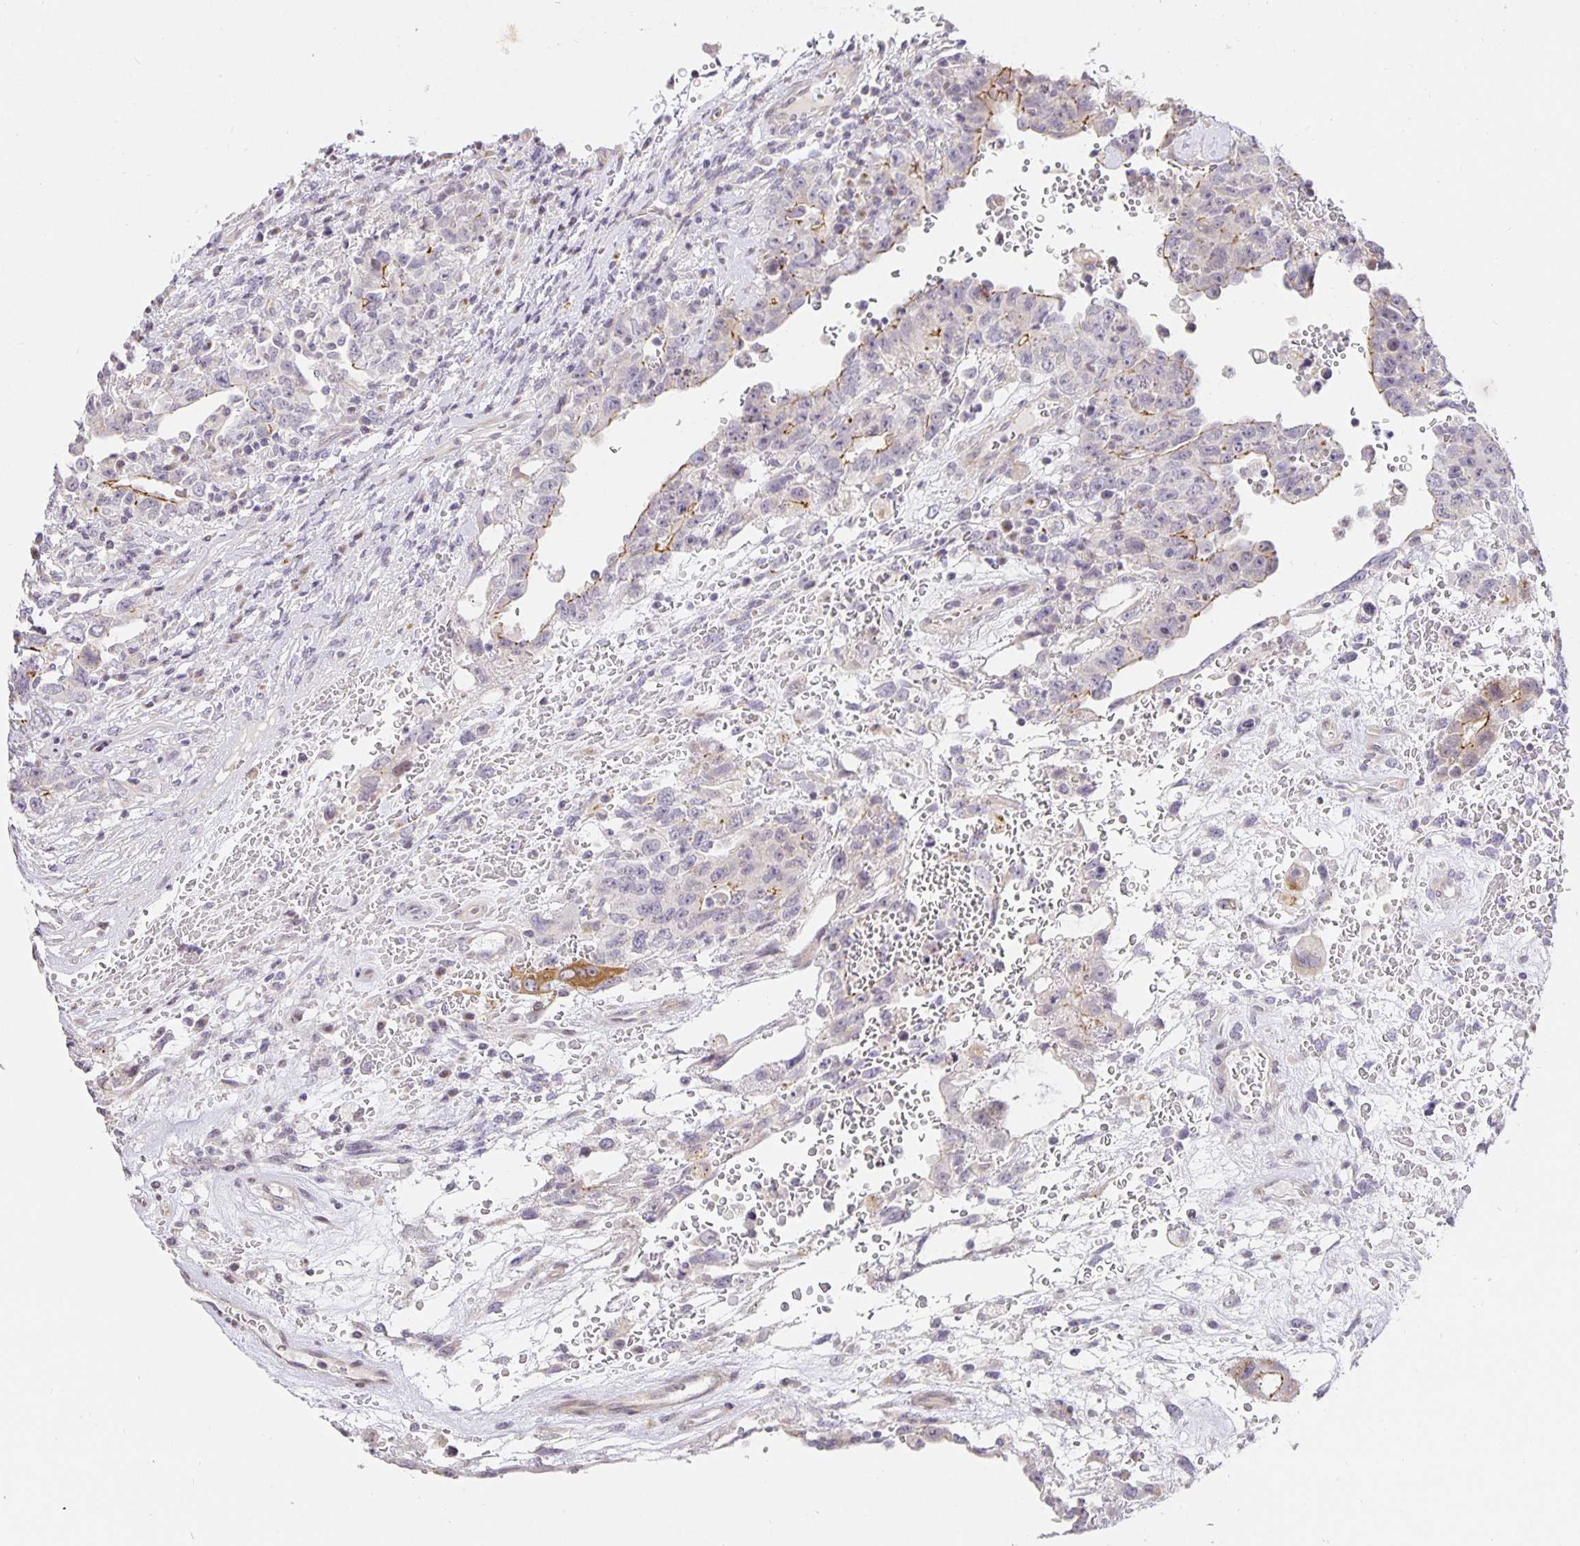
{"staining": {"intensity": "weak", "quantity": "25%-75%", "location": "cytoplasmic/membranous"}, "tissue": "testis cancer", "cell_type": "Tumor cells", "image_type": "cancer", "snomed": [{"axis": "morphology", "description": "Carcinoma, Embryonal, NOS"}, {"axis": "topography", "description": "Testis"}], "caption": "A micrograph of human testis embryonal carcinoma stained for a protein reveals weak cytoplasmic/membranous brown staining in tumor cells.", "gene": "TJP3", "patient": {"sex": "male", "age": 26}}